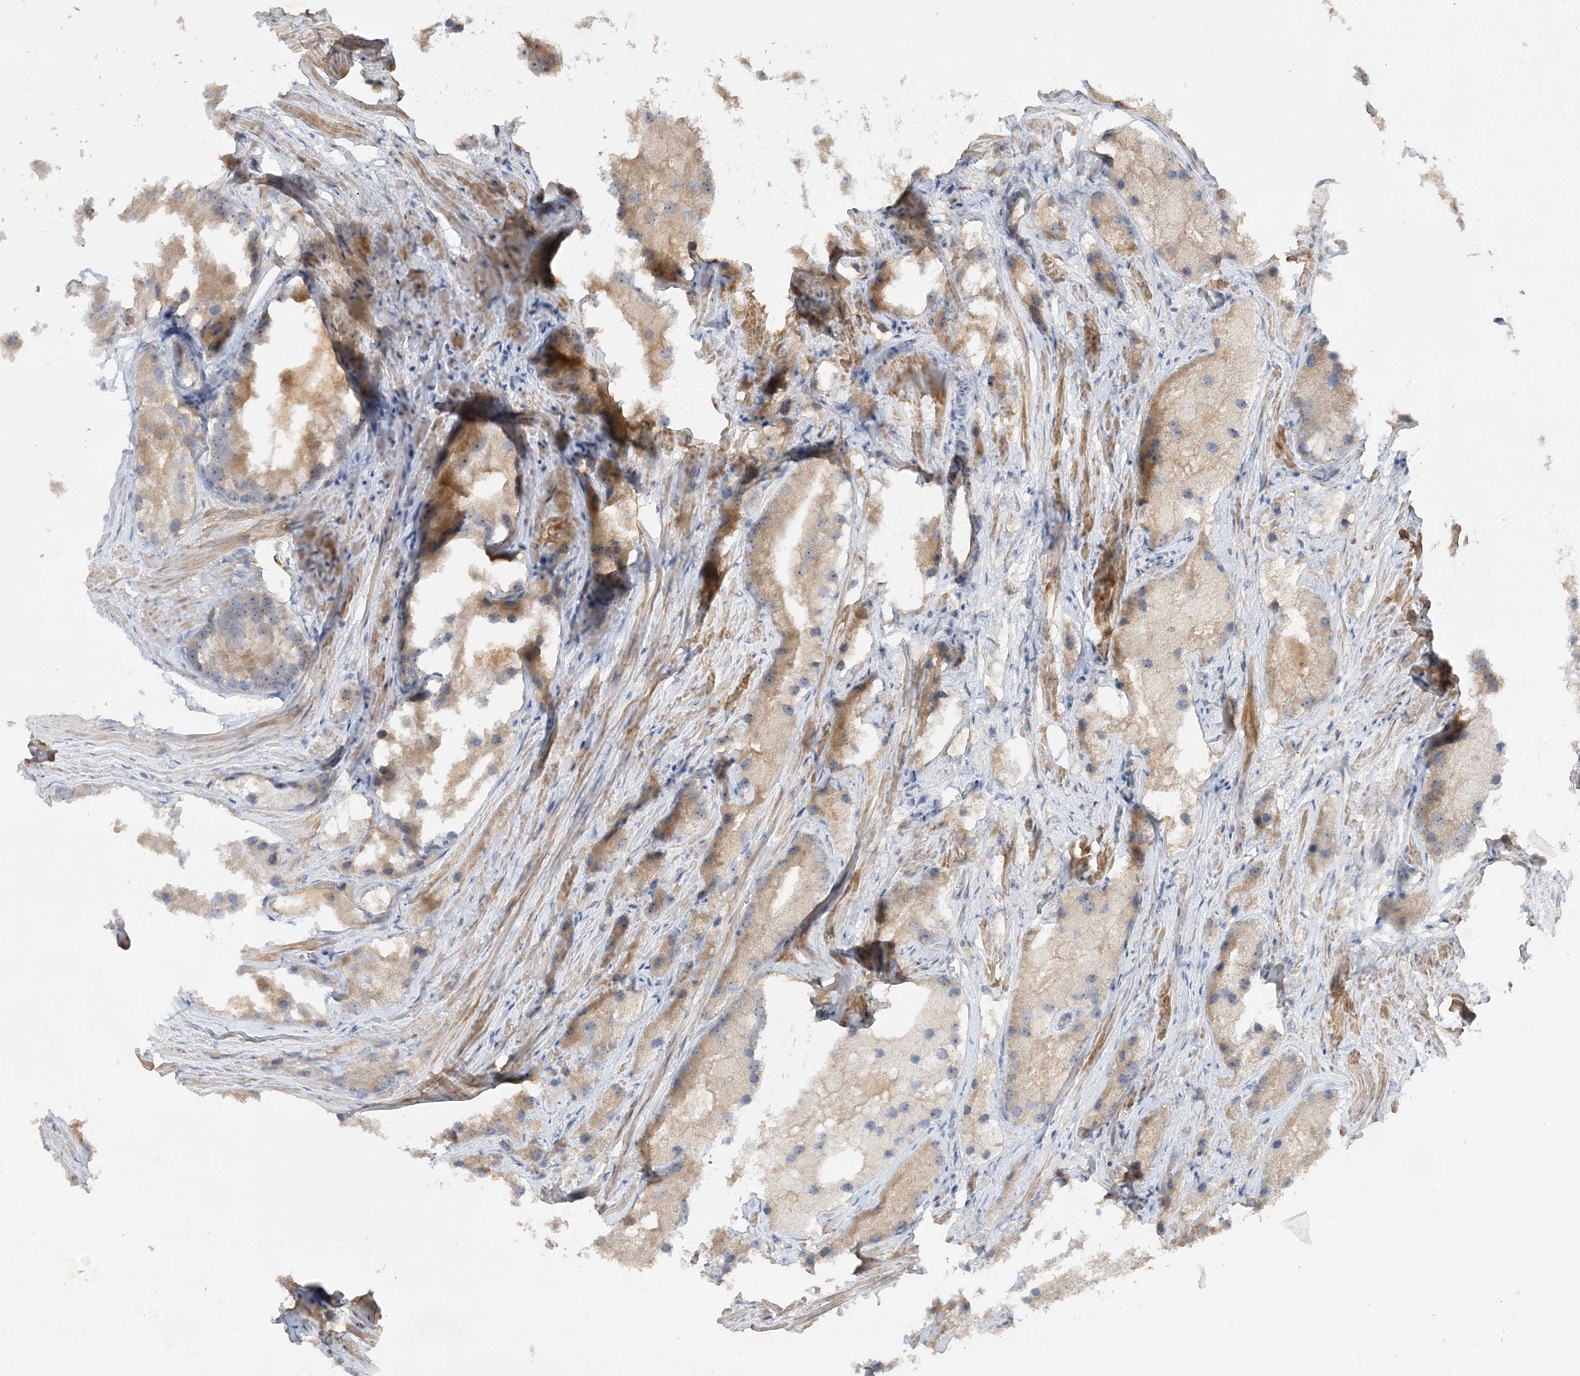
{"staining": {"intensity": "moderate", "quantity": "25%-75%", "location": "cytoplasmic/membranous"}, "tissue": "prostate cancer", "cell_type": "Tumor cells", "image_type": "cancer", "snomed": [{"axis": "morphology", "description": "Adenocarcinoma, Low grade"}, {"axis": "topography", "description": "Prostate"}], "caption": "Immunohistochemical staining of prostate low-grade adenocarcinoma demonstrates moderate cytoplasmic/membranous protein positivity in about 25%-75% of tumor cells. (DAB IHC with brightfield microscopy, high magnification).", "gene": "GRINA", "patient": {"sex": "male", "age": 69}}